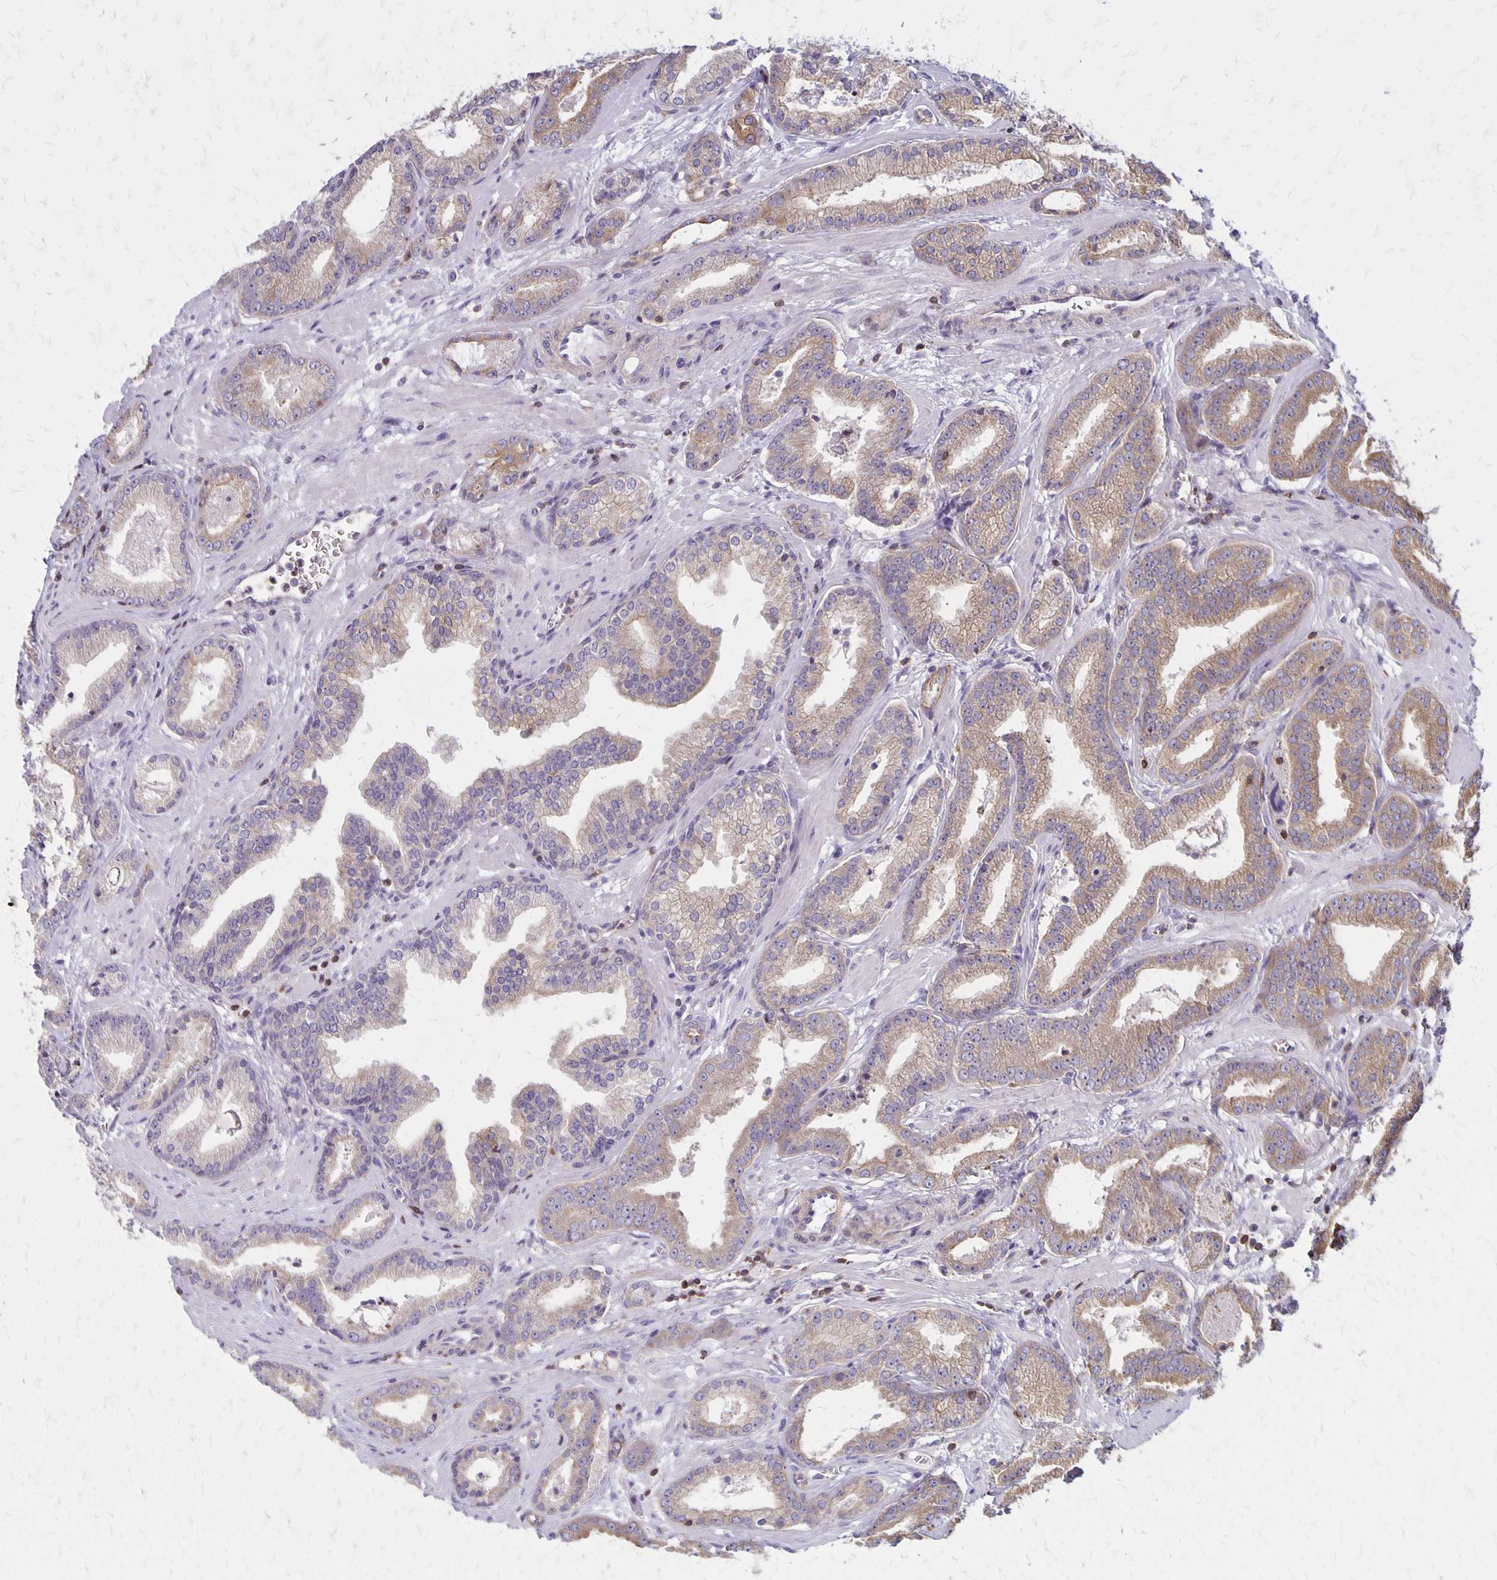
{"staining": {"intensity": "moderate", "quantity": ">75%", "location": "cytoplasmic/membranous"}, "tissue": "prostate cancer", "cell_type": "Tumor cells", "image_type": "cancer", "snomed": [{"axis": "morphology", "description": "Adenocarcinoma, Low grade"}, {"axis": "topography", "description": "Prostate"}], "caption": "Immunohistochemical staining of human prostate cancer demonstrates medium levels of moderate cytoplasmic/membranous staining in approximately >75% of tumor cells. The protein is stained brown, and the nuclei are stained in blue (DAB IHC with brightfield microscopy, high magnification).", "gene": "SEPTIN5", "patient": {"sex": "male", "age": 64}}